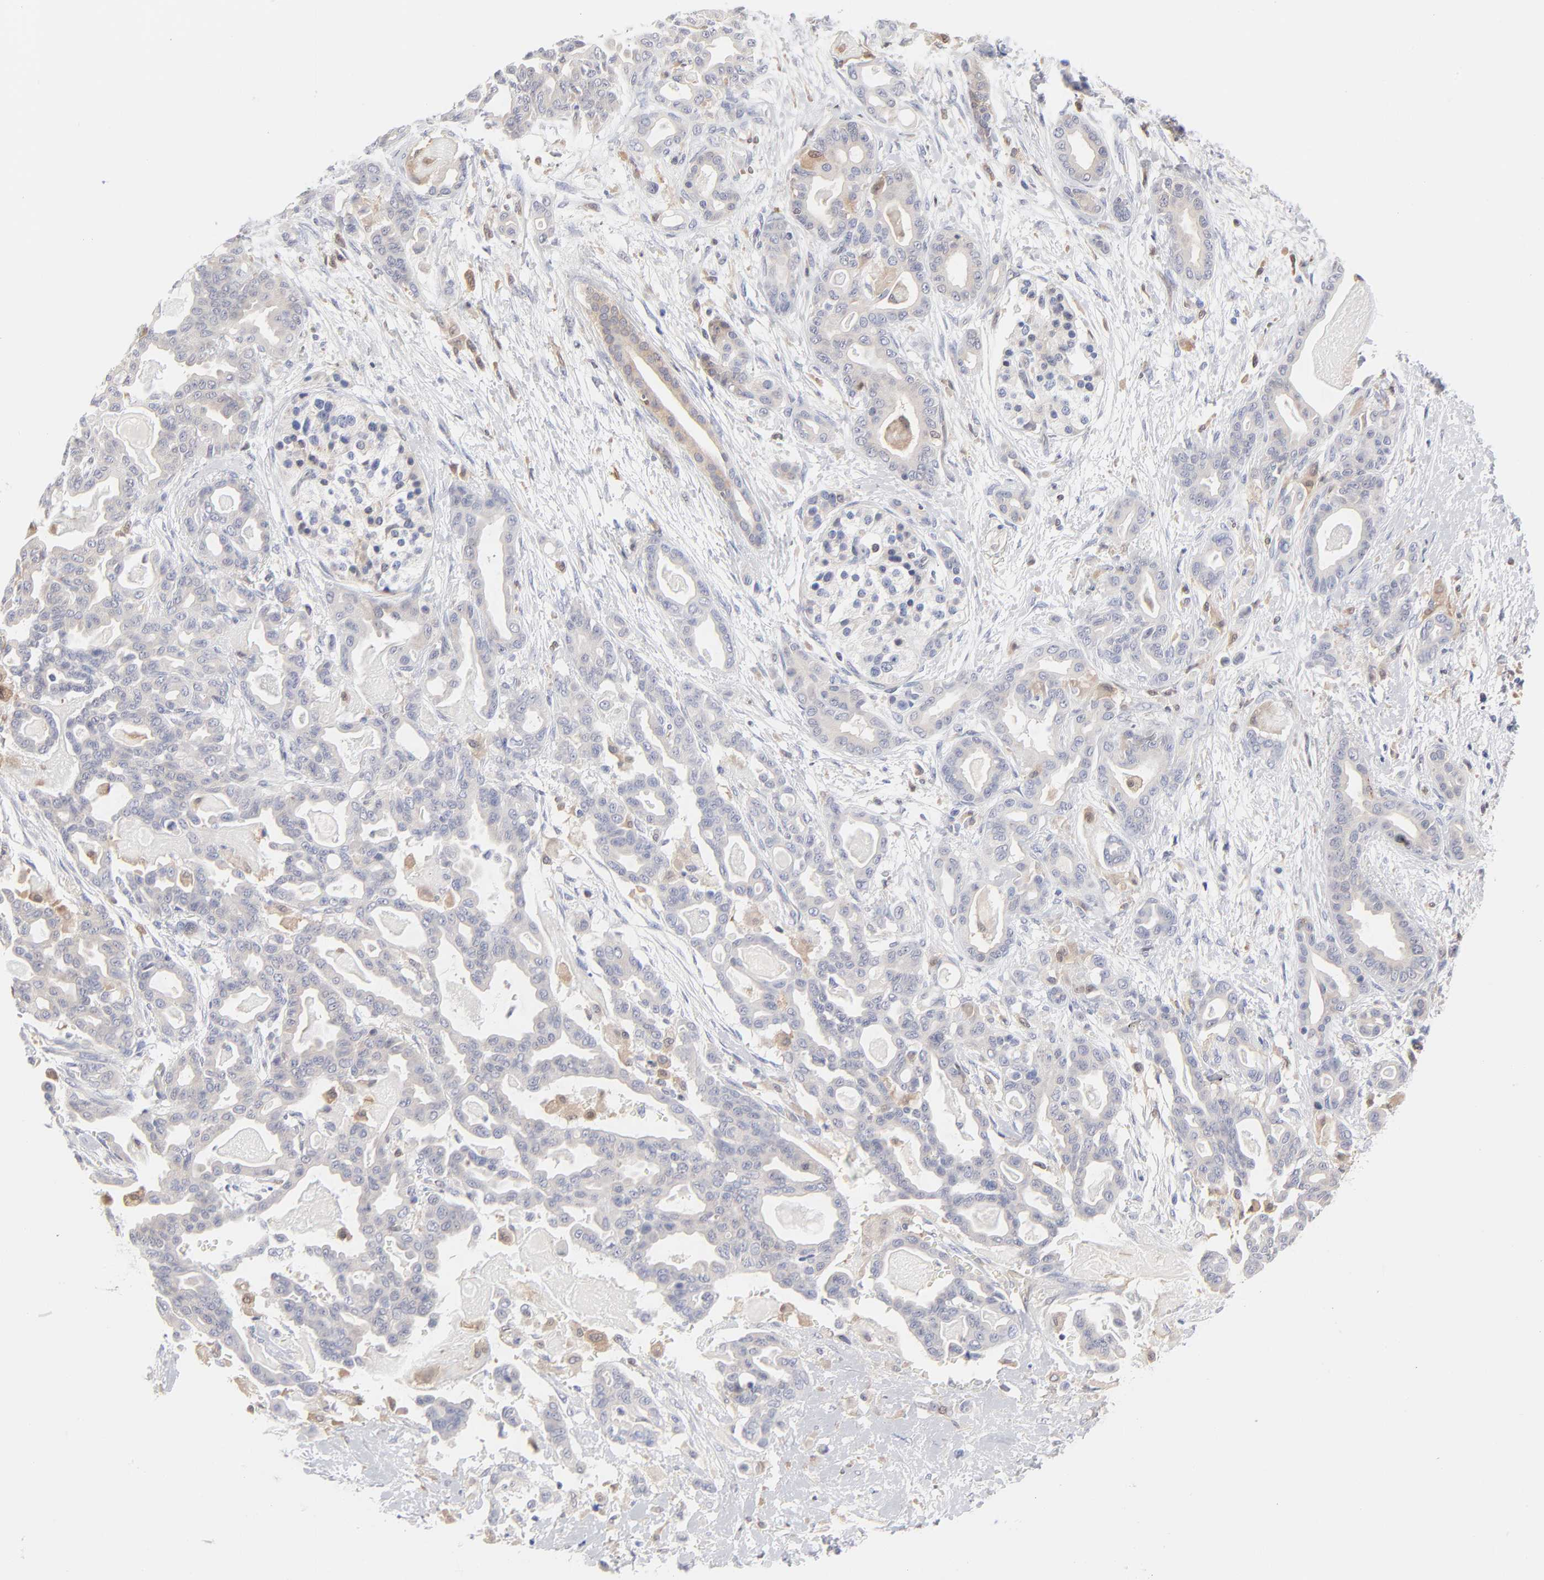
{"staining": {"intensity": "weak", "quantity": "<25%", "location": "cytoplasmic/membranous"}, "tissue": "pancreatic cancer", "cell_type": "Tumor cells", "image_type": "cancer", "snomed": [{"axis": "morphology", "description": "Adenocarcinoma, NOS"}, {"axis": "topography", "description": "Pancreas"}], "caption": "Immunohistochemistry (IHC) of pancreatic adenocarcinoma exhibits no positivity in tumor cells.", "gene": "ARRB1", "patient": {"sex": "male", "age": 63}}